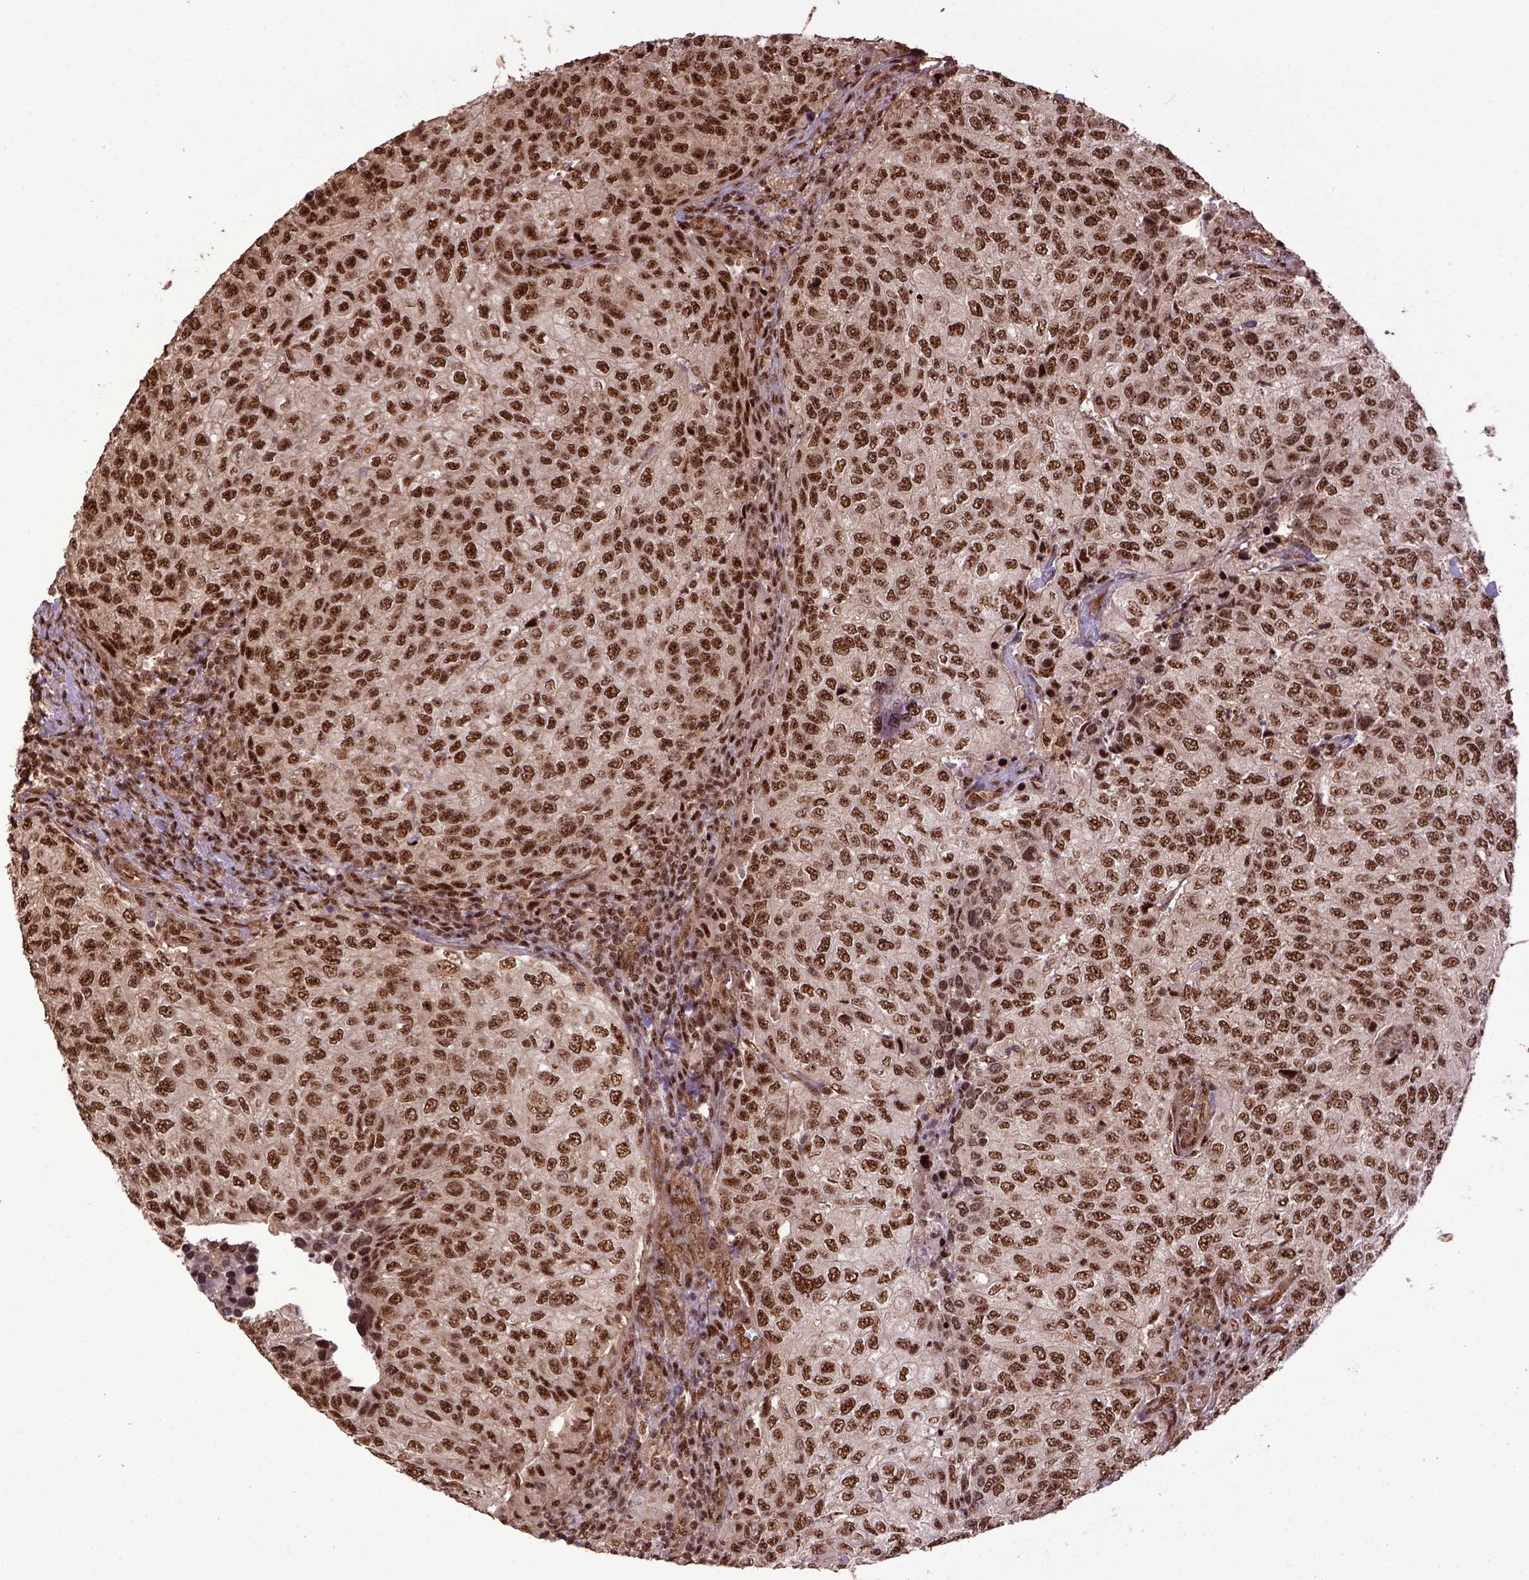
{"staining": {"intensity": "strong", "quantity": ">75%", "location": "nuclear"}, "tissue": "urothelial cancer", "cell_type": "Tumor cells", "image_type": "cancer", "snomed": [{"axis": "morphology", "description": "Urothelial carcinoma, High grade"}, {"axis": "topography", "description": "Urinary bladder"}], "caption": "Immunohistochemical staining of high-grade urothelial carcinoma shows strong nuclear protein expression in approximately >75% of tumor cells. Nuclei are stained in blue.", "gene": "PPIG", "patient": {"sex": "female", "age": 78}}